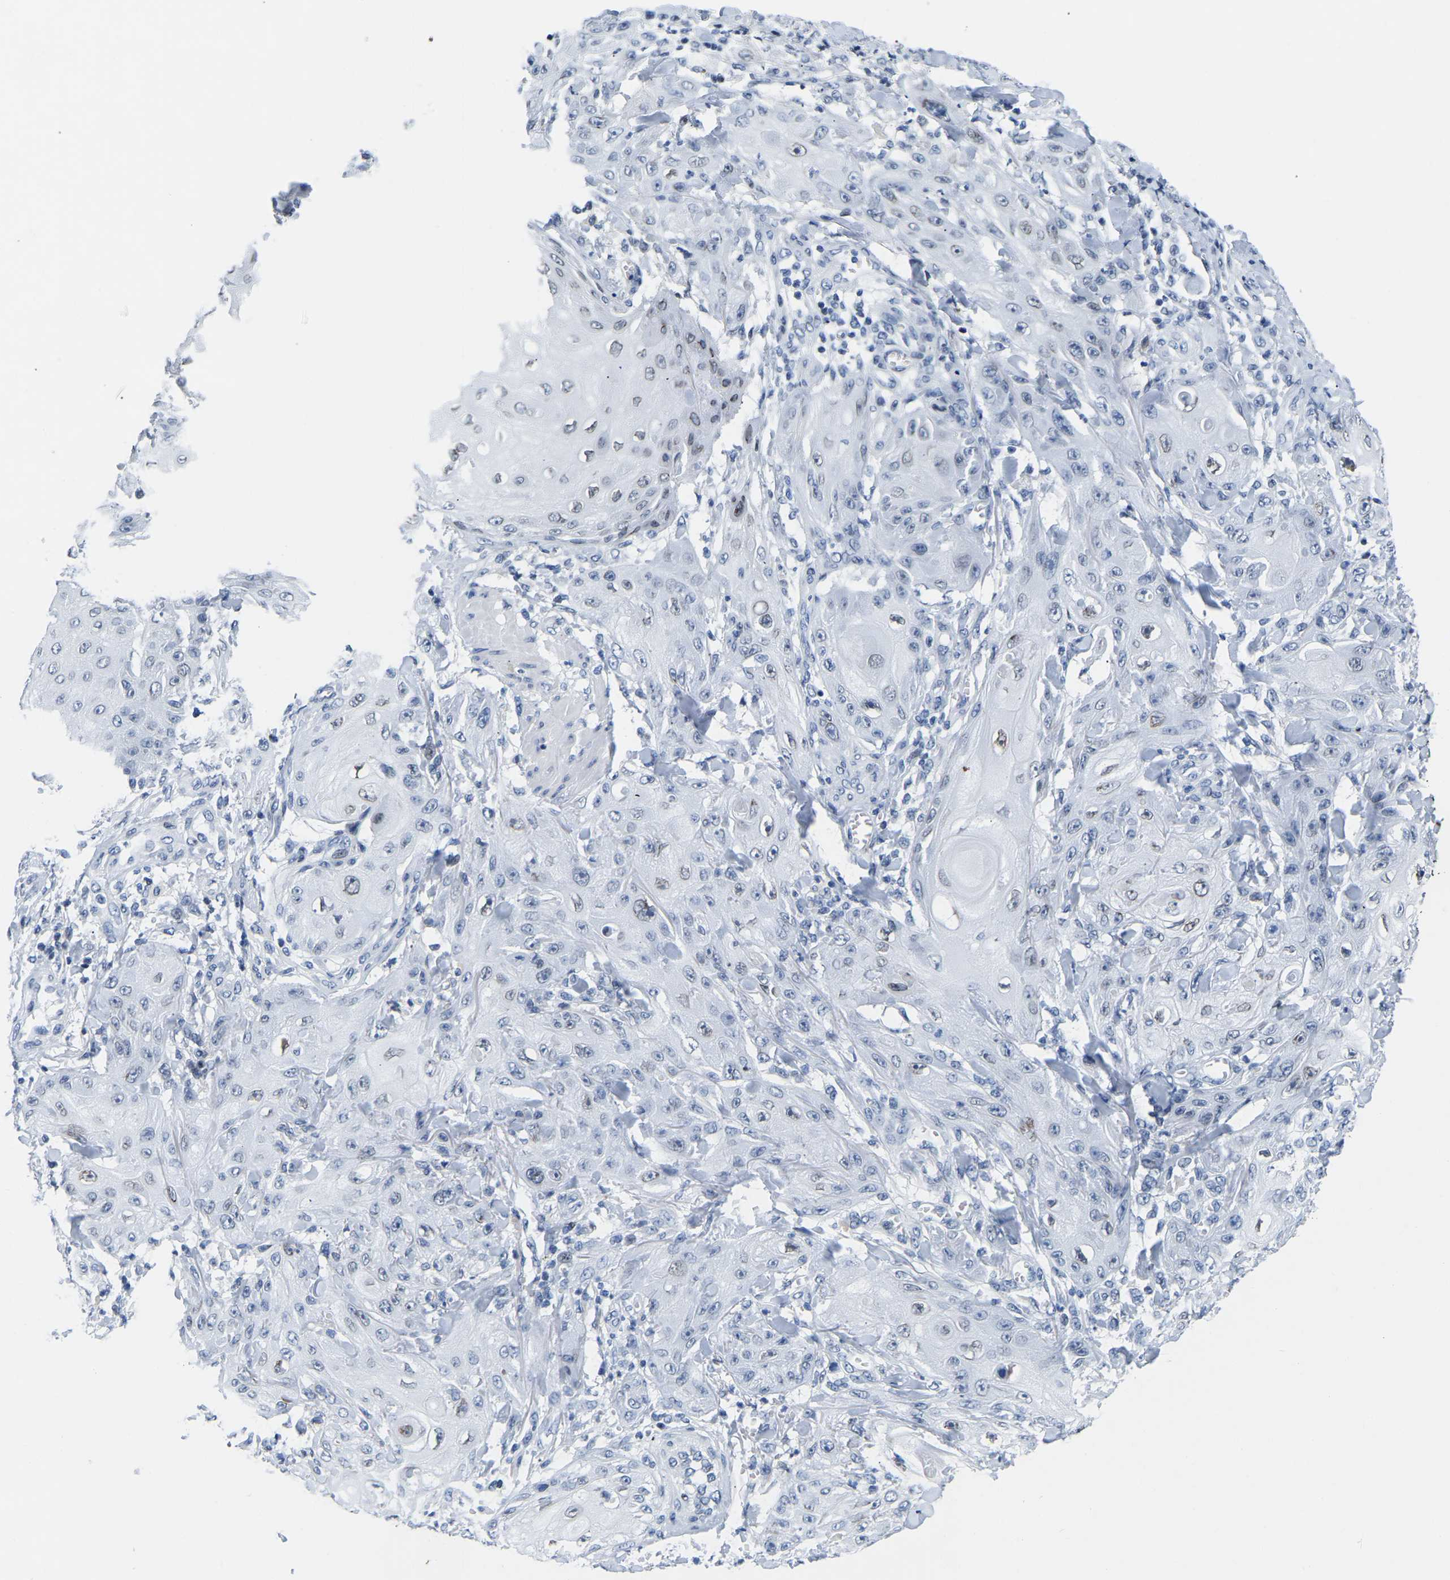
{"staining": {"intensity": "weak", "quantity": "<25%", "location": "nuclear"}, "tissue": "skin cancer", "cell_type": "Tumor cells", "image_type": "cancer", "snomed": [{"axis": "morphology", "description": "Squamous cell carcinoma, NOS"}, {"axis": "topography", "description": "Skin"}], "caption": "This is an immunohistochemistry histopathology image of skin cancer (squamous cell carcinoma). There is no positivity in tumor cells.", "gene": "UPK3A", "patient": {"sex": "male", "age": 74}}